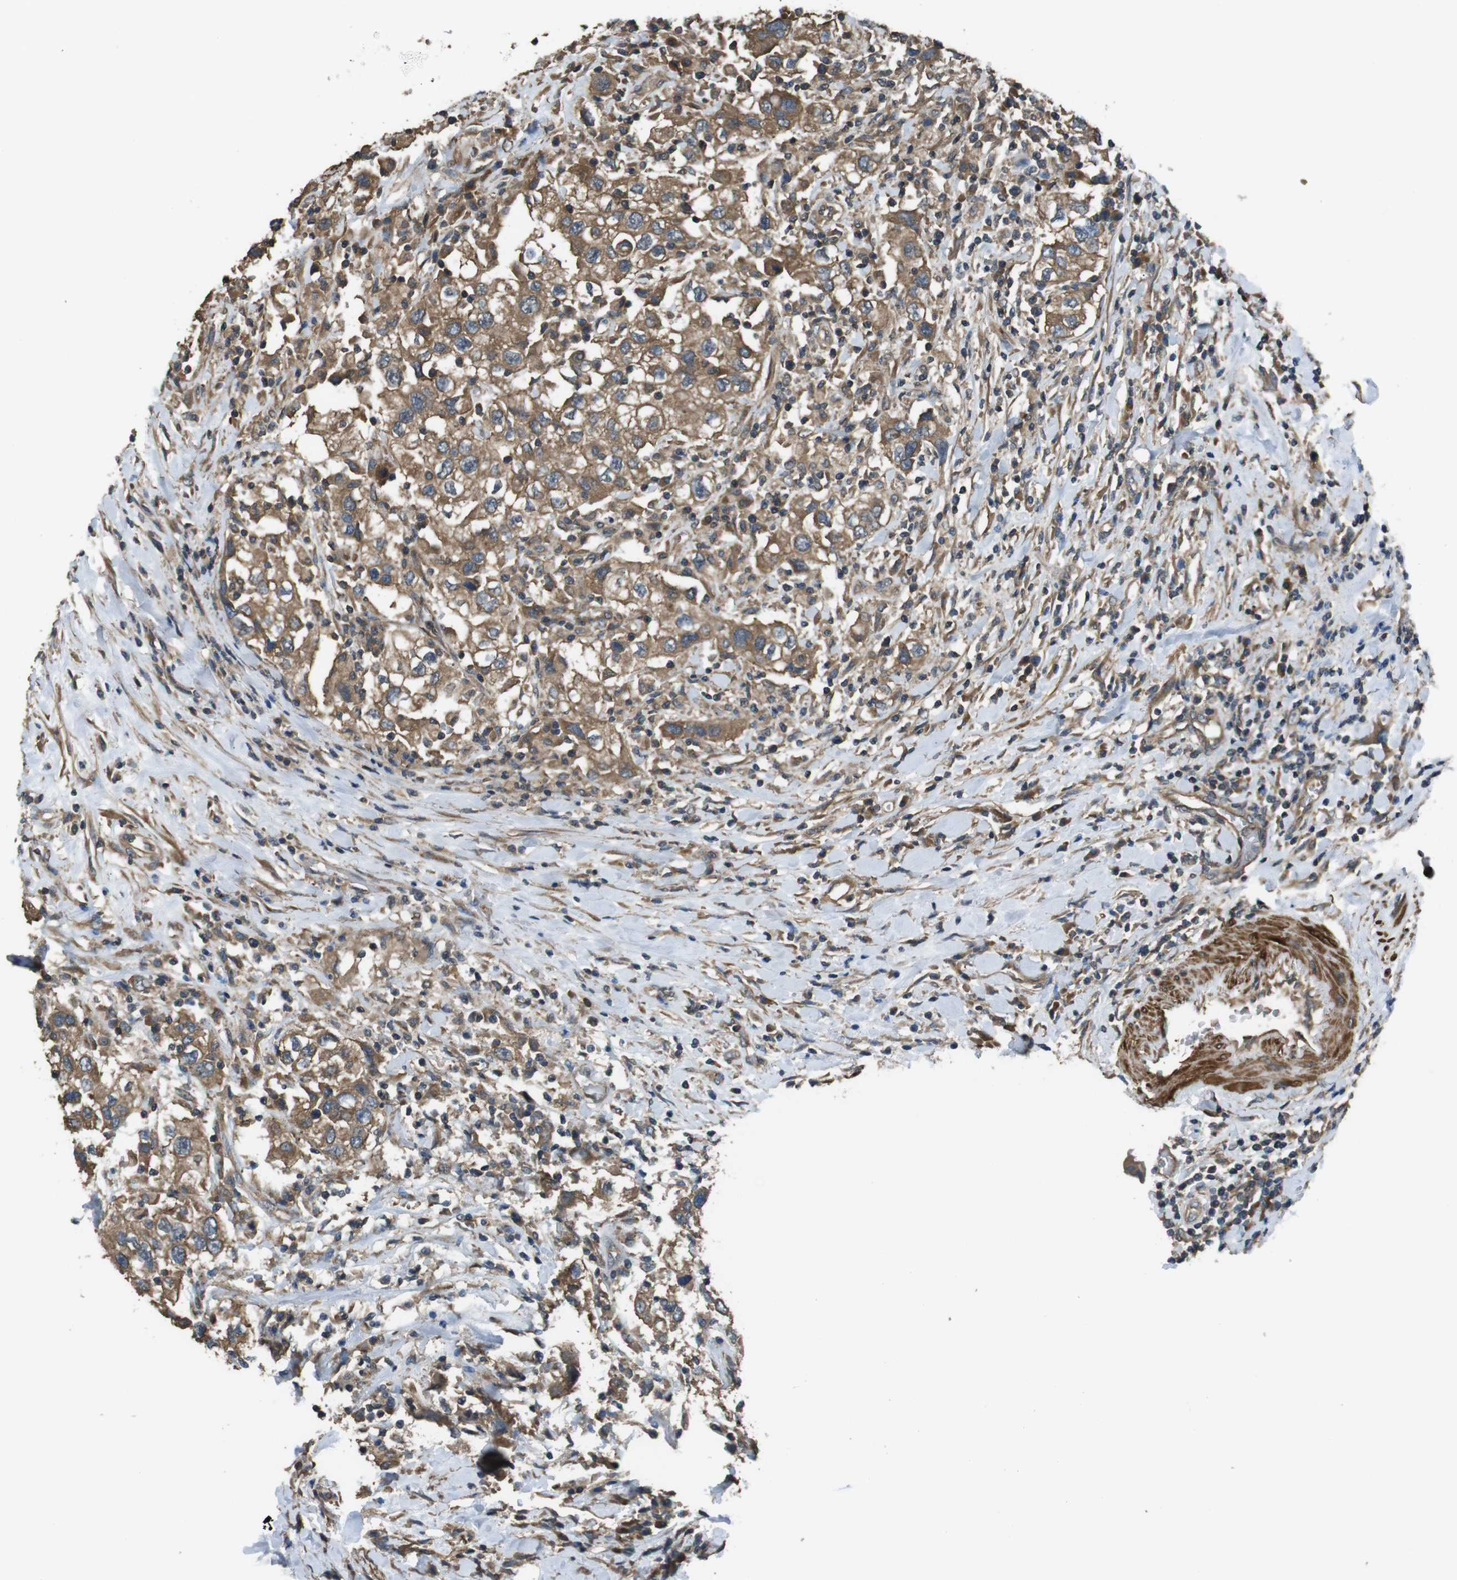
{"staining": {"intensity": "moderate", "quantity": ">75%", "location": "cytoplasmic/membranous"}, "tissue": "urothelial cancer", "cell_type": "Tumor cells", "image_type": "cancer", "snomed": [{"axis": "morphology", "description": "Urothelial carcinoma, High grade"}, {"axis": "topography", "description": "Urinary bladder"}], "caption": "This micrograph shows immunohistochemistry (IHC) staining of high-grade urothelial carcinoma, with medium moderate cytoplasmic/membranous positivity in approximately >75% of tumor cells.", "gene": "FUT2", "patient": {"sex": "female", "age": 80}}